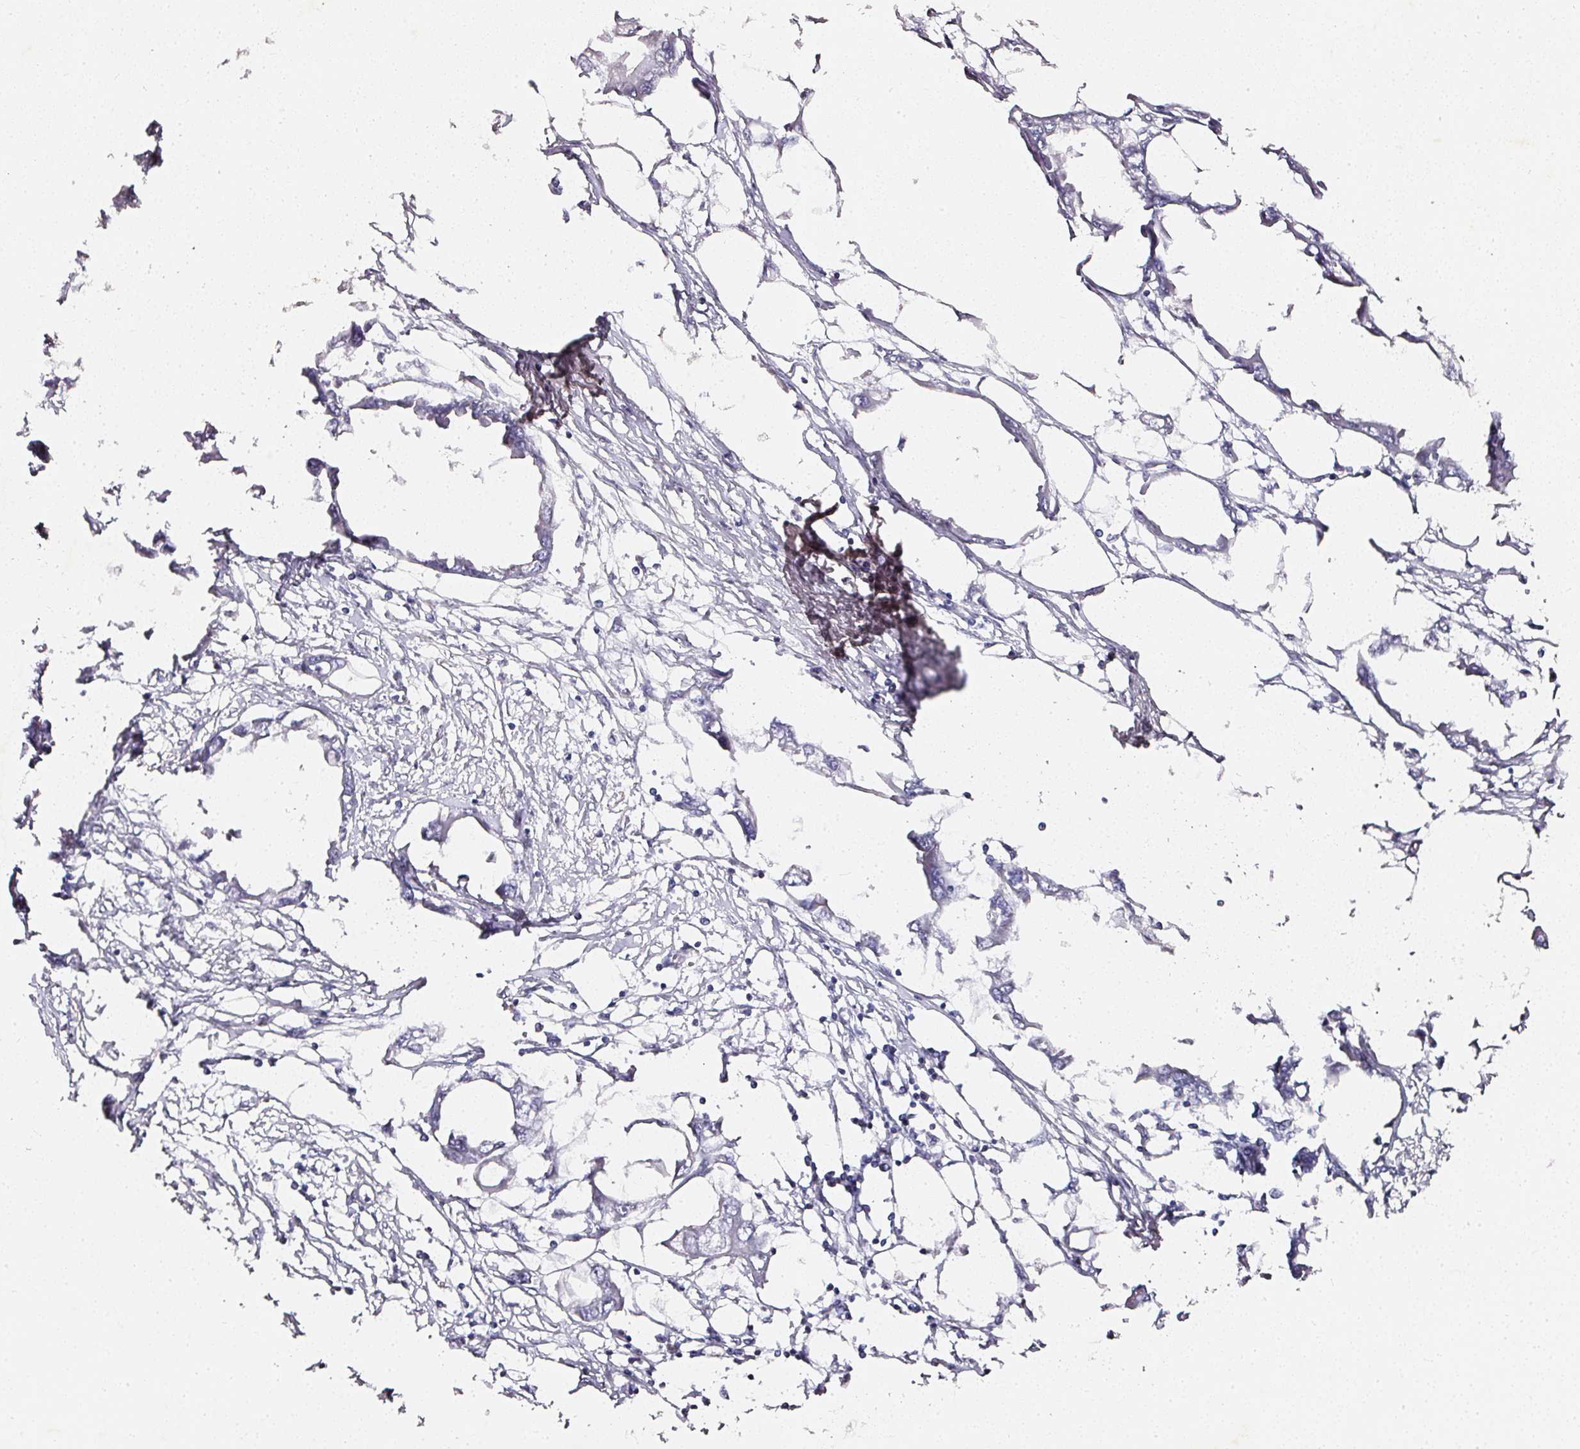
{"staining": {"intensity": "negative", "quantity": "none", "location": "none"}, "tissue": "endometrial cancer", "cell_type": "Tumor cells", "image_type": "cancer", "snomed": [{"axis": "morphology", "description": "Adenocarcinoma, NOS"}, {"axis": "morphology", "description": "Adenocarcinoma, metastatic, NOS"}, {"axis": "topography", "description": "Adipose tissue"}, {"axis": "topography", "description": "Endometrium"}], "caption": "Tumor cells are negative for protein expression in human endometrial adenocarcinoma.", "gene": "NTRK1", "patient": {"sex": "female", "age": 67}}